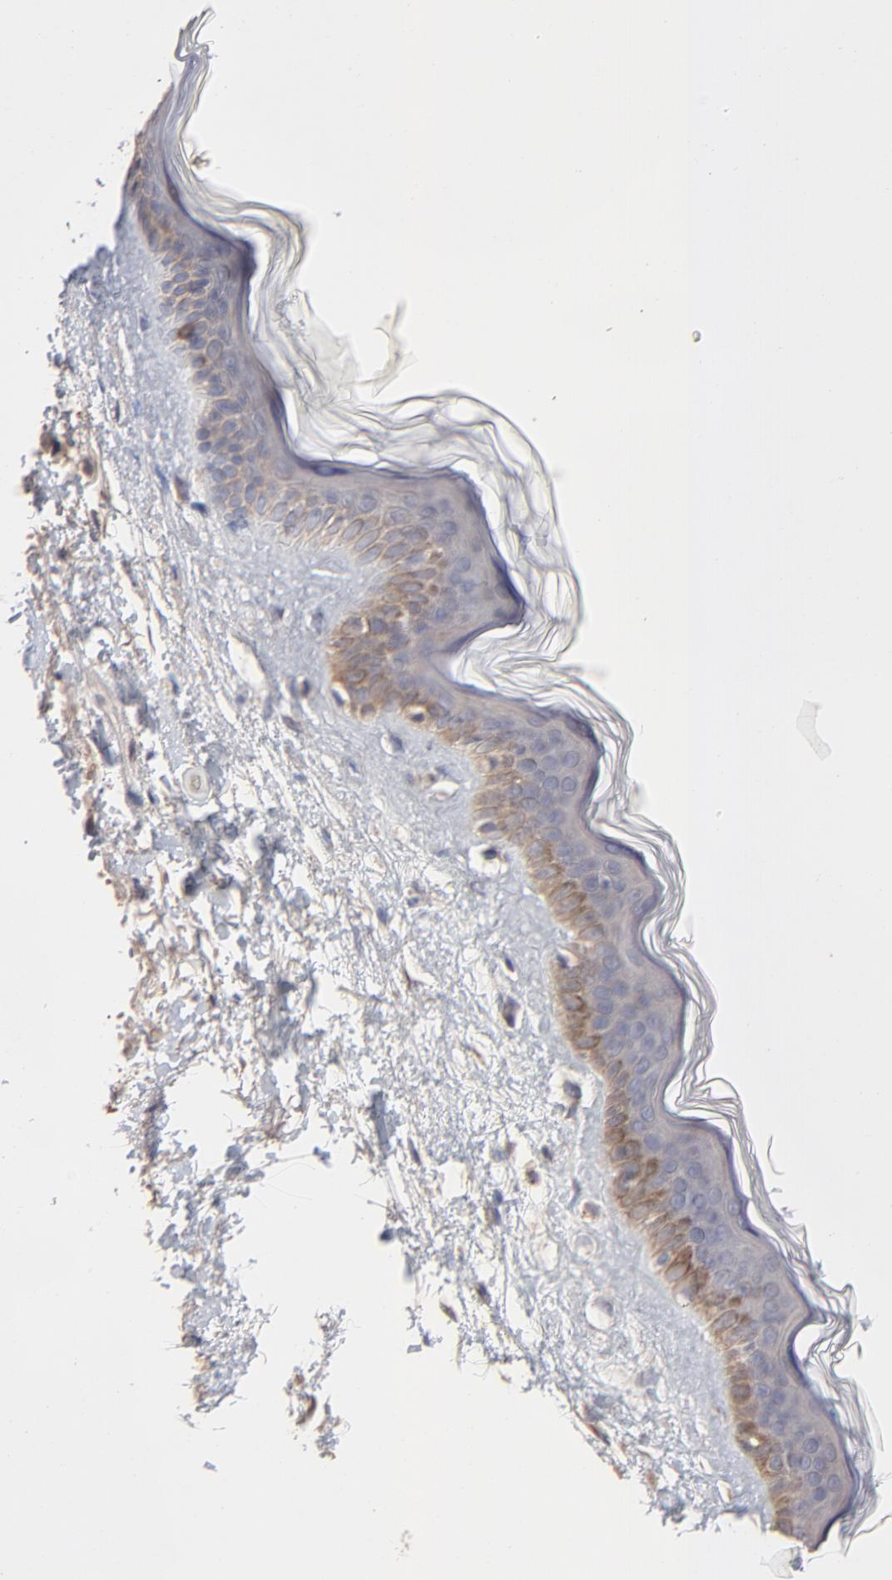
{"staining": {"intensity": "moderate", "quantity": ">75%", "location": "cytoplasmic/membranous"}, "tissue": "skin", "cell_type": "Fibroblasts", "image_type": "normal", "snomed": [{"axis": "morphology", "description": "Normal tissue, NOS"}, {"axis": "topography", "description": "Skin"}], "caption": "This histopathology image shows unremarkable skin stained with immunohistochemistry to label a protein in brown. The cytoplasmic/membranous of fibroblasts show moderate positivity for the protein. Nuclei are counter-stained blue.", "gene": "TANGO2", "patient": {"sex": "male", "age": 63}}